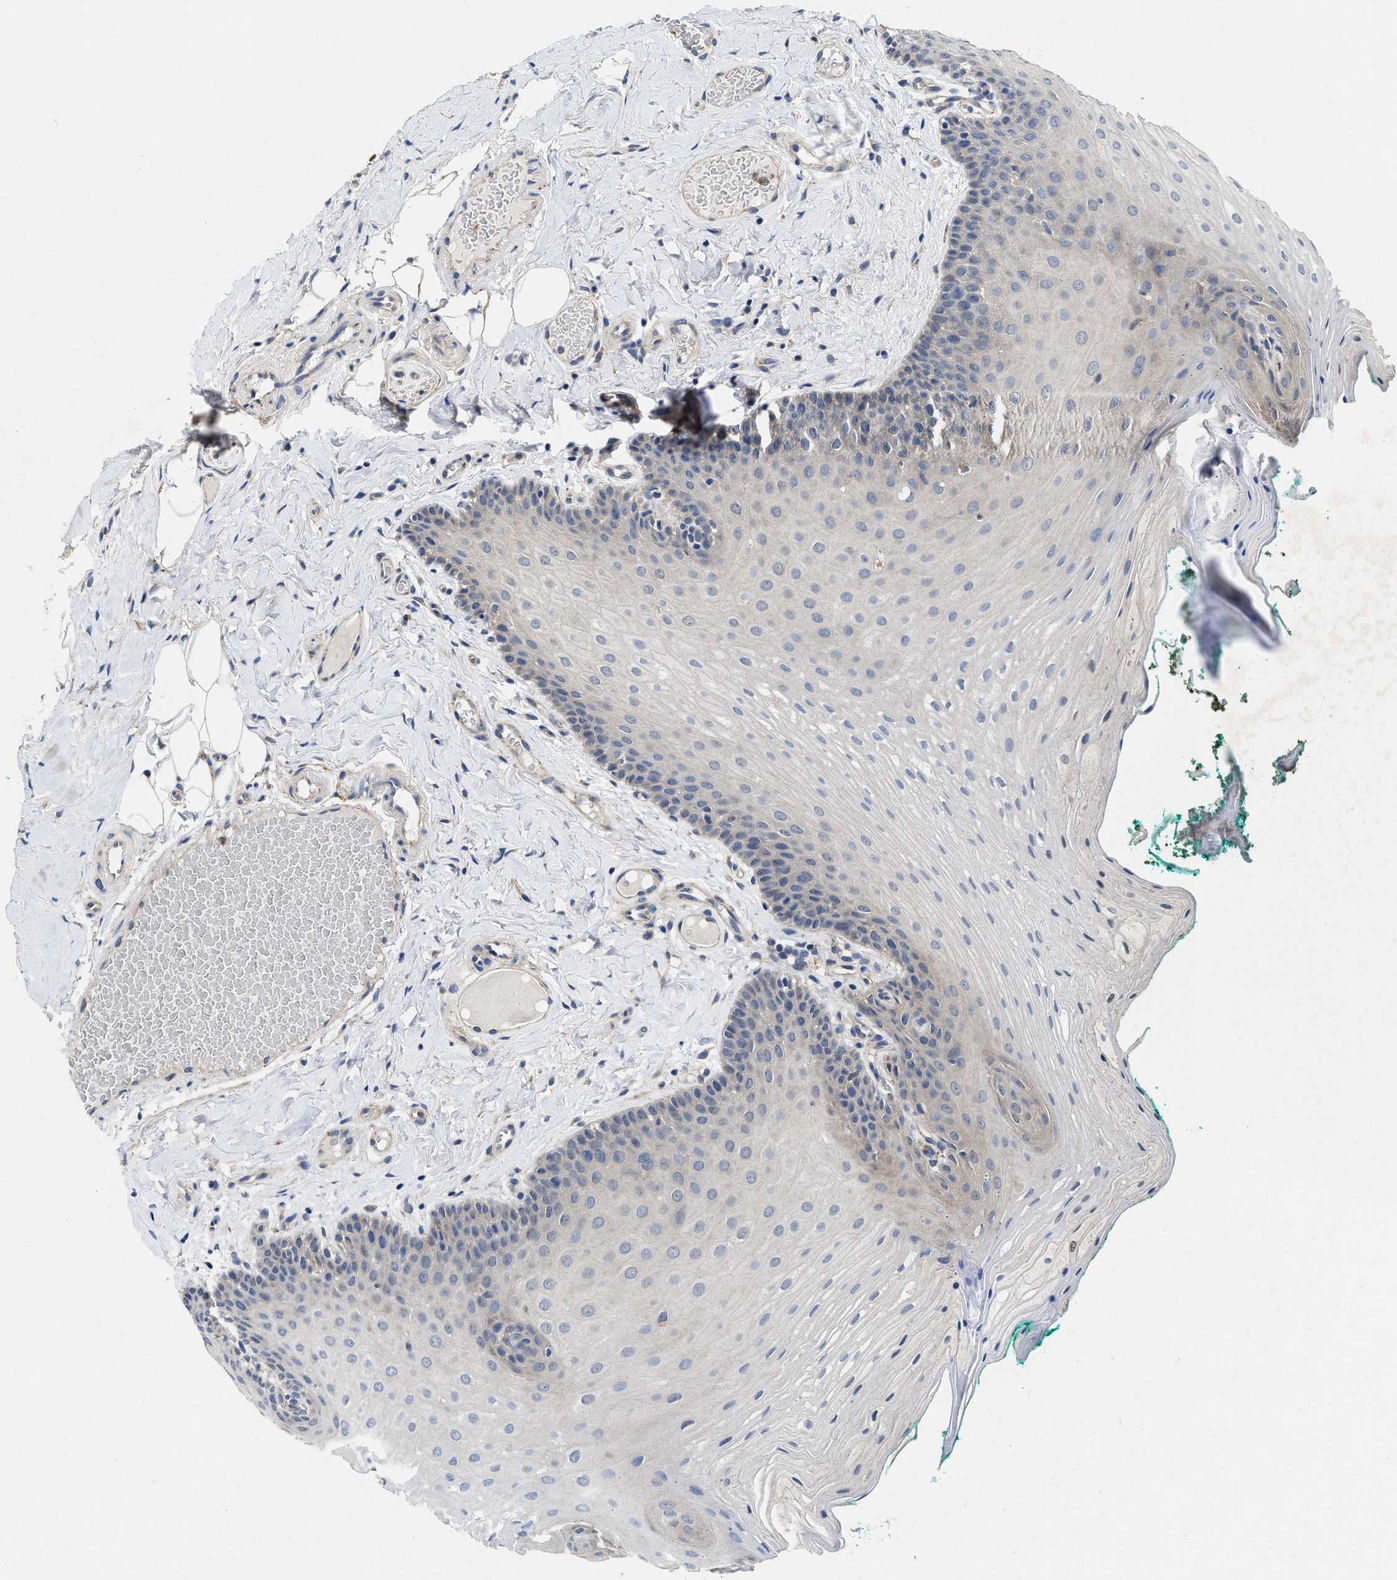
{"staining": {"intensity": "negative", "quantity": "none", "location": "none"}, "tissue": "oral mucosa", "cell_type": "Squamous epithelial cells", "image_type": "normal", "snomed": [{"axis": "morphology", "description": "Normal tissue, NOS"}, {"axis": "topography", "description": "Oral tissue"}], "caption": "A high-resolution micrograph shows immunohistochemistry (IHC) staining of benign oral mucosa, which reveals no significant expression in squamous epithelial cells. The staining was performed using DAB to visualize the protein expression in brown, while the nuclei were stained in blue with hematoxylin (Magnification: 20x).", "gene": "PKD2", "patient": {"sex": "male", "age": 58}}